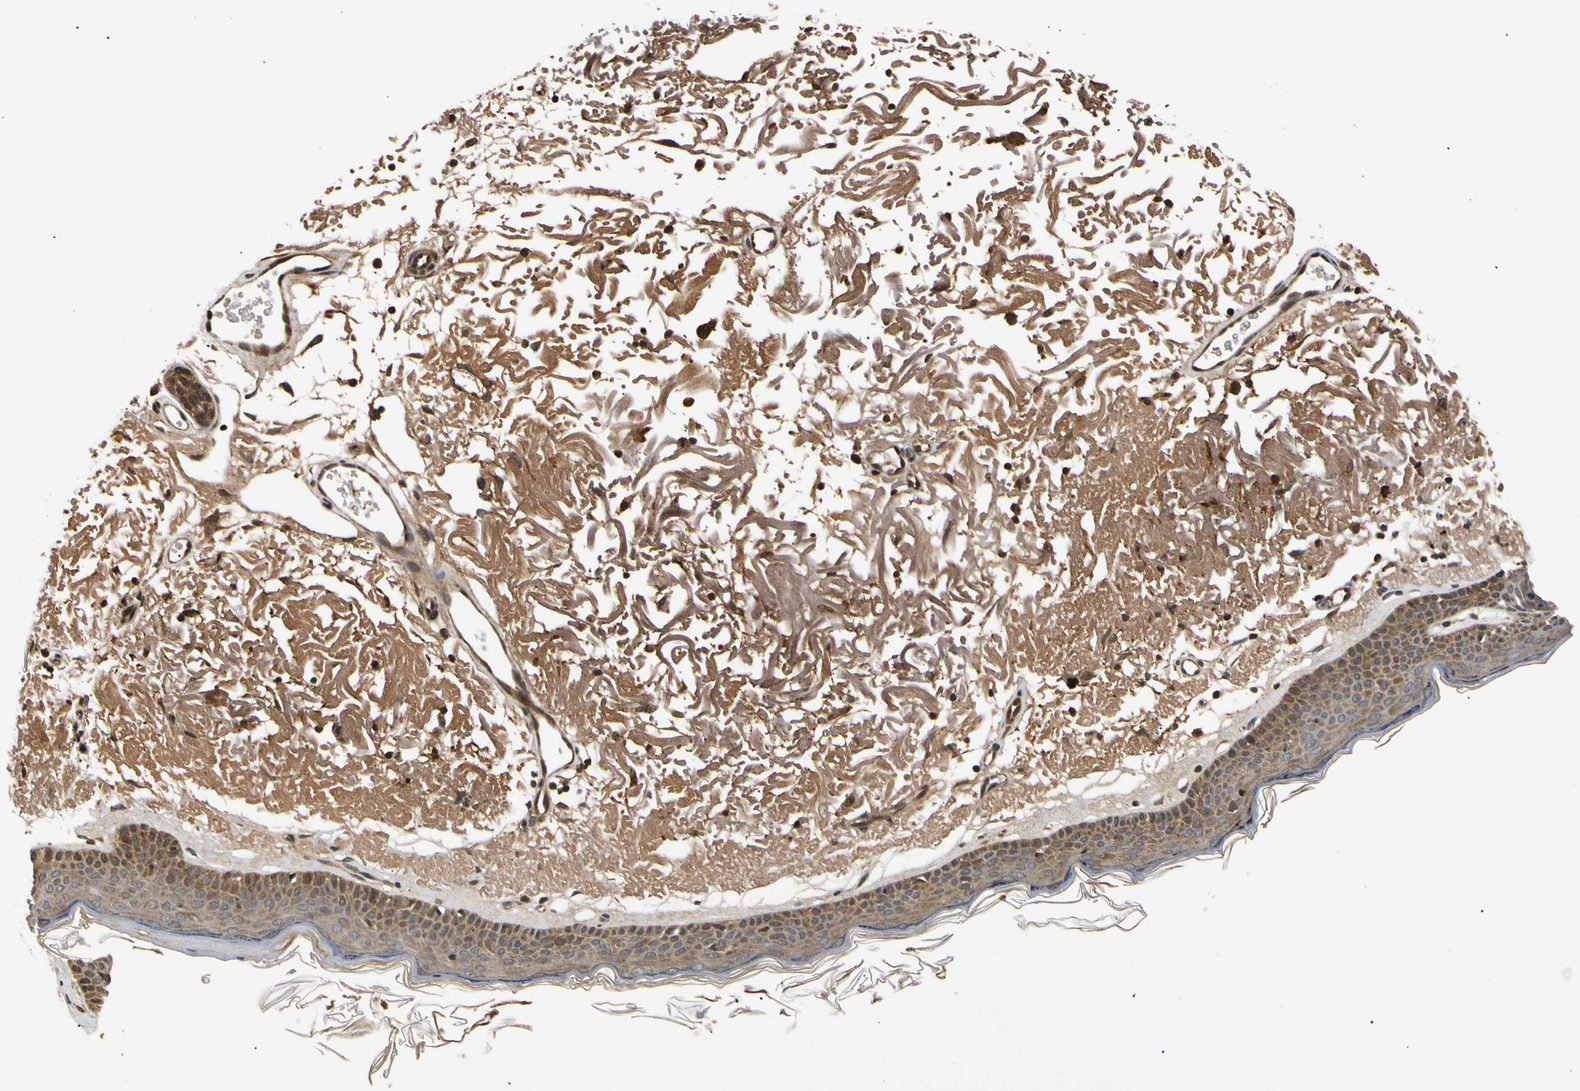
{"staining": {"intensity": "moderate", "quantity": ">75%", "location": "cytoplasmic/membranous"}, "tissue": "skin", "cell_type": "Fibroblasts", "image_type": "normal", "snomed": [{"axis": "morphology", "description": "Normal tissue, NOS"}, {"axis": "topography", "description": "Skin"}], "caption": "Protein positivity by immunohistochemistry (IHC) shows moderate cytoplasmic/membranous expression in about >75% of fibroblasts in normal skin. The protein is shown in brown color, while the nuclei are stained blue.", "gene": "MRPS22", "patient": {"sex": "female", "age": 90}}